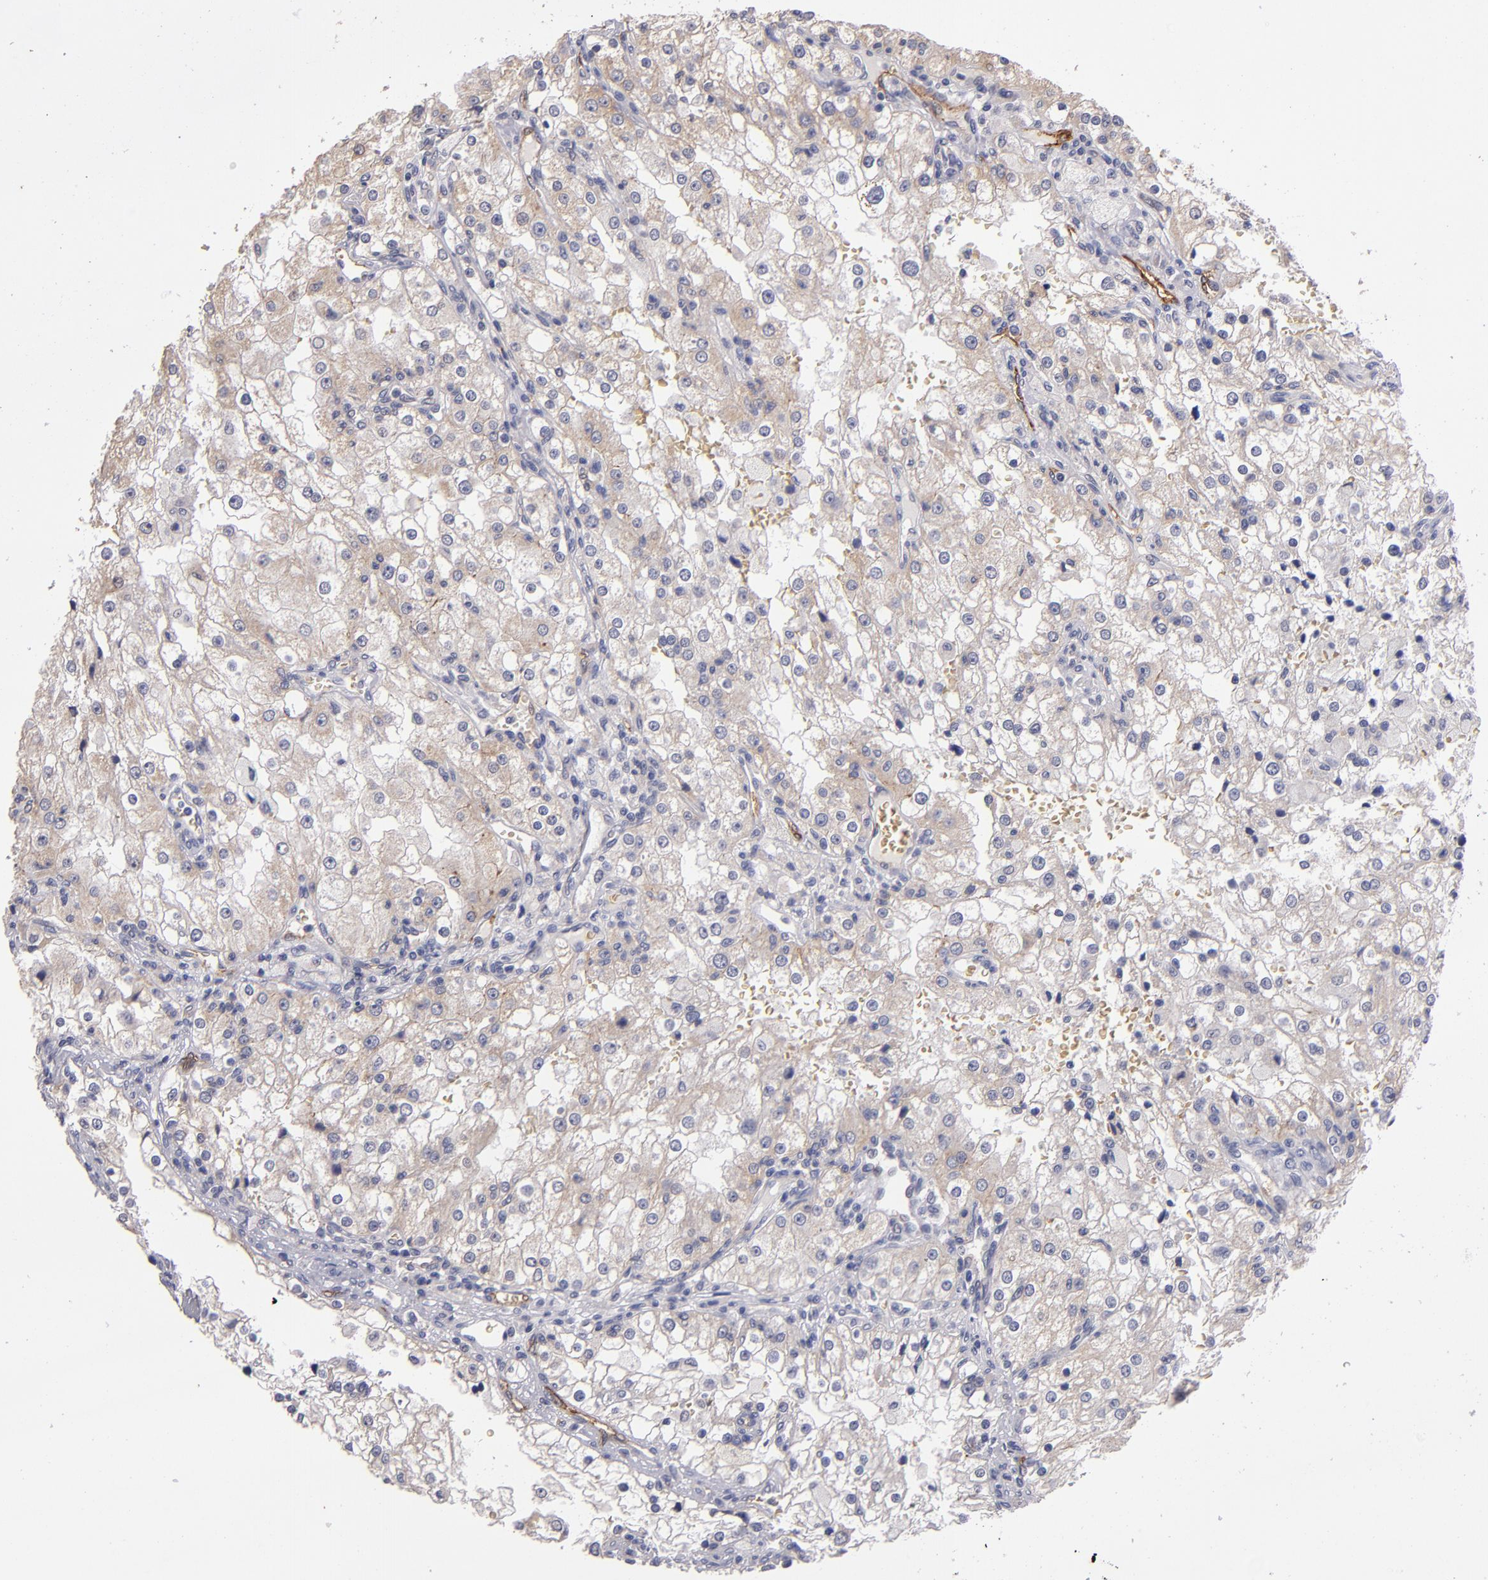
{"staining": {"intensity": "negative", "quantity": "none", "location": "none"}, "tissue": "renal cancer", "cell_type": "Tumor cells", "image_type": "cancer", "snomed": [{"axis": "morphology", "description": "Adenocarcinoma, NOS"}, {"axis": "topography", "description": "Kidney"}], "caption": "Adenocarcinoma (renal) stained for a protein using IHC displays no staining tumor cells.", "gene": "CLDN5", "patient": {"sex": "female", "age": 74}}